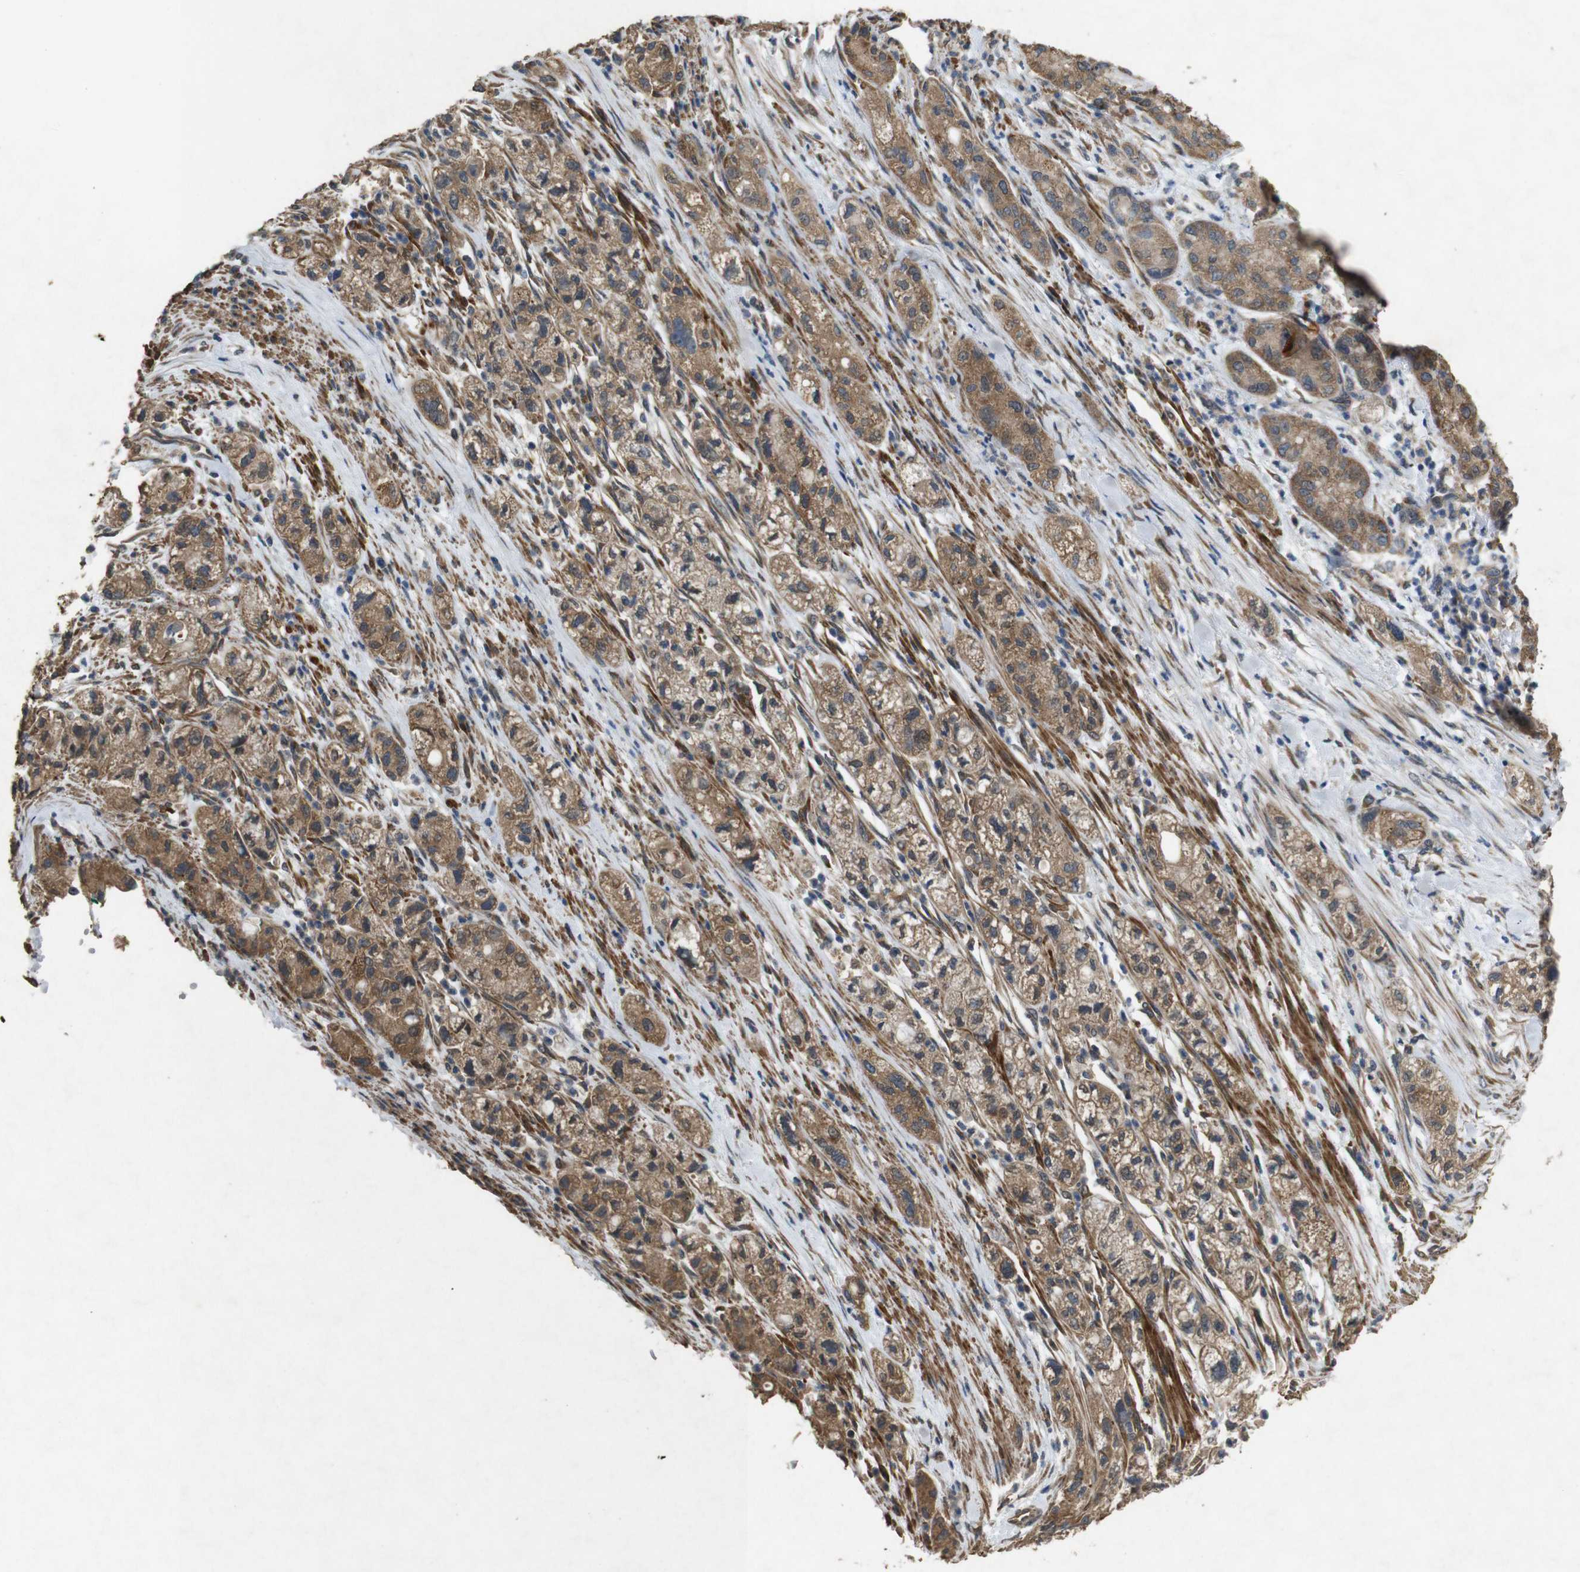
{"staining": {"intensity": "moderate", "quantity": ">75%", "location": "cytoplasmic/membranous"}, "tissue": "pancreatic cancer", "cell_type": "Tumor cells", "image_type": "cancer", "snomed": [{"axis": "morphology", "description": "Adenocarcinoma, NOS"}, {"axis": "topography", "description": "Pancreas"}], "caption": "A medium amount of moderate cytoplasmic/membranous staining is present in approximately >75% of tumor cells in adenocarcinoma (pancreatic) tissue.", "gene": "BNIP3", "patient": {"sex": "female", "age": 78}}